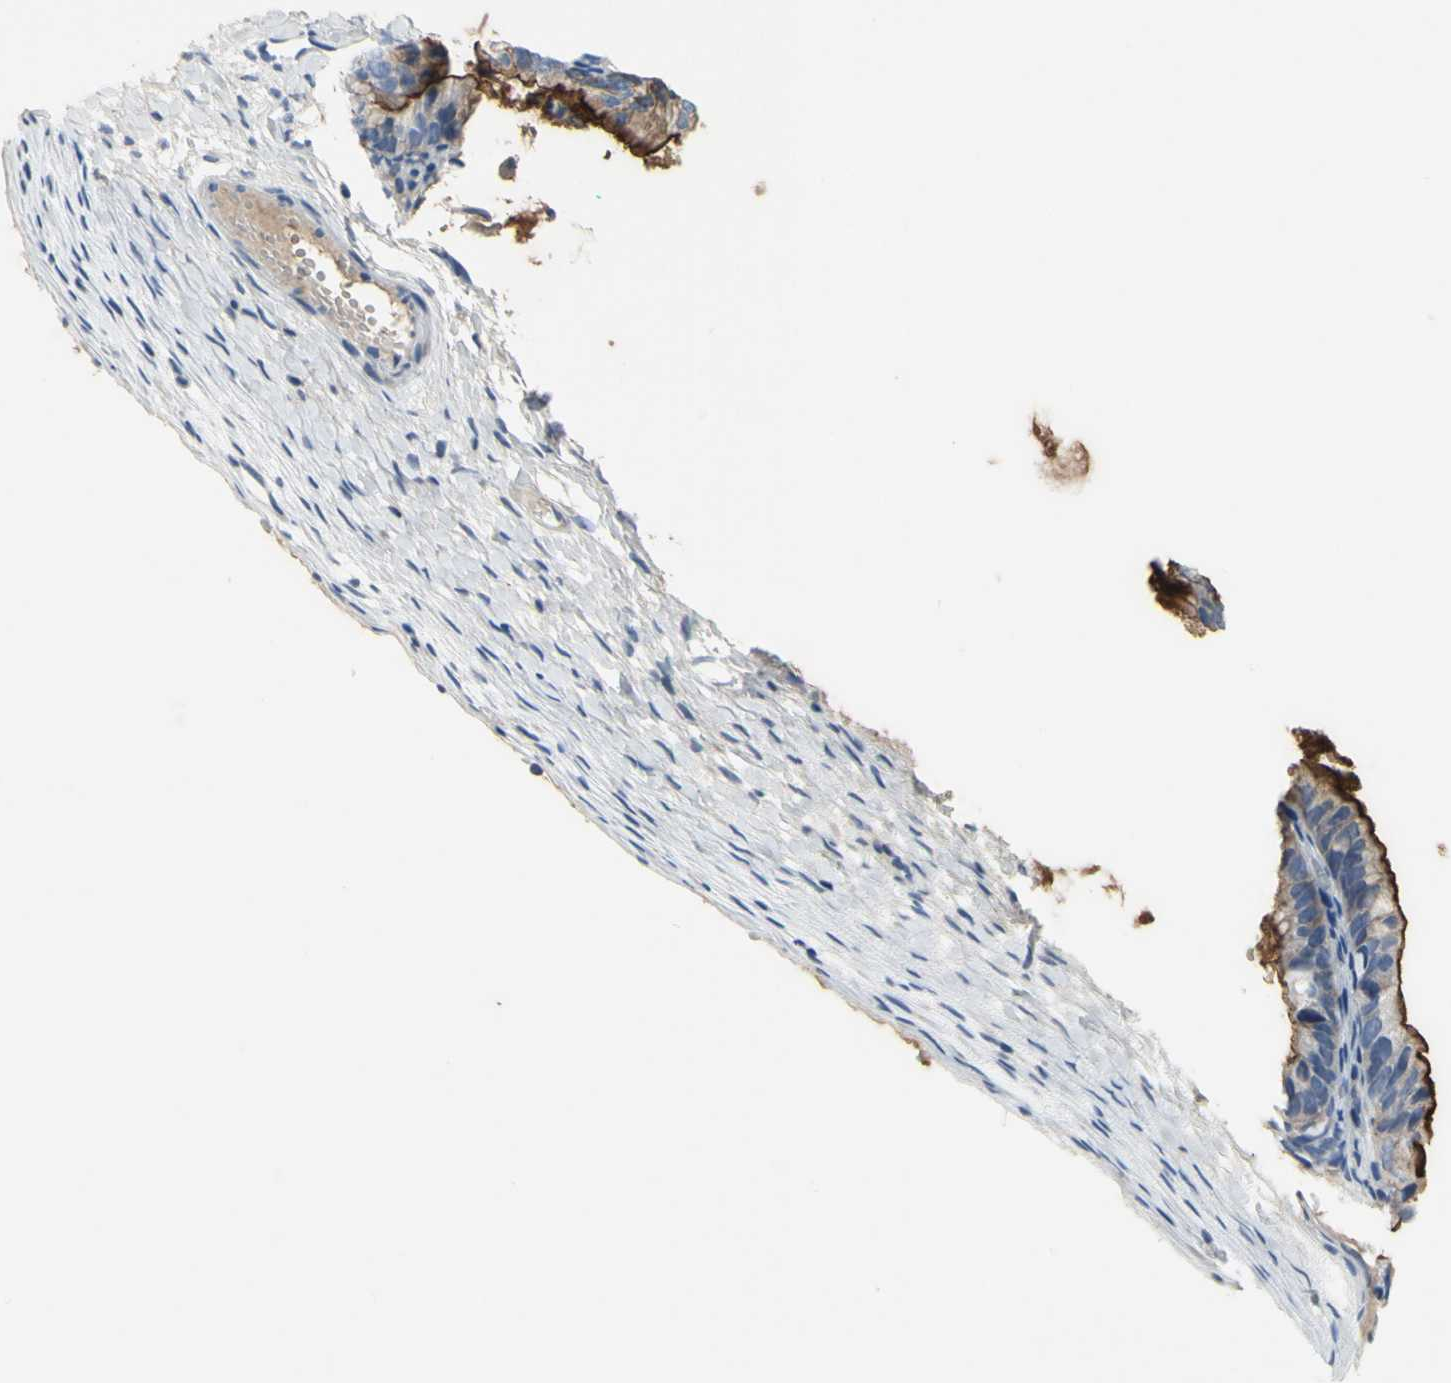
{"staining": {"intensity": "moderate", "quantity": ">75%", "location": "cytoplasmic/membranous"}, "tissue": "ovarian cancer", "cell_type": "Tumor cells", "image_type": "cancer", "snomed": [{"axis": "morphology", "description": "Cystadenocarcinoma, mucinous, NOS"}, {"axis": "topography", "description": "Ovary"}], "caption": "The photomicrograph displays immunohistochemical staining of mucinous cystadenocarcinoma (ovarian). There is moderate cytoplasmic/membranous staining is present in approximately >75% of tumor cells.", "gene": "MUC1", "patient": {"sex": "female", "age": 36}}